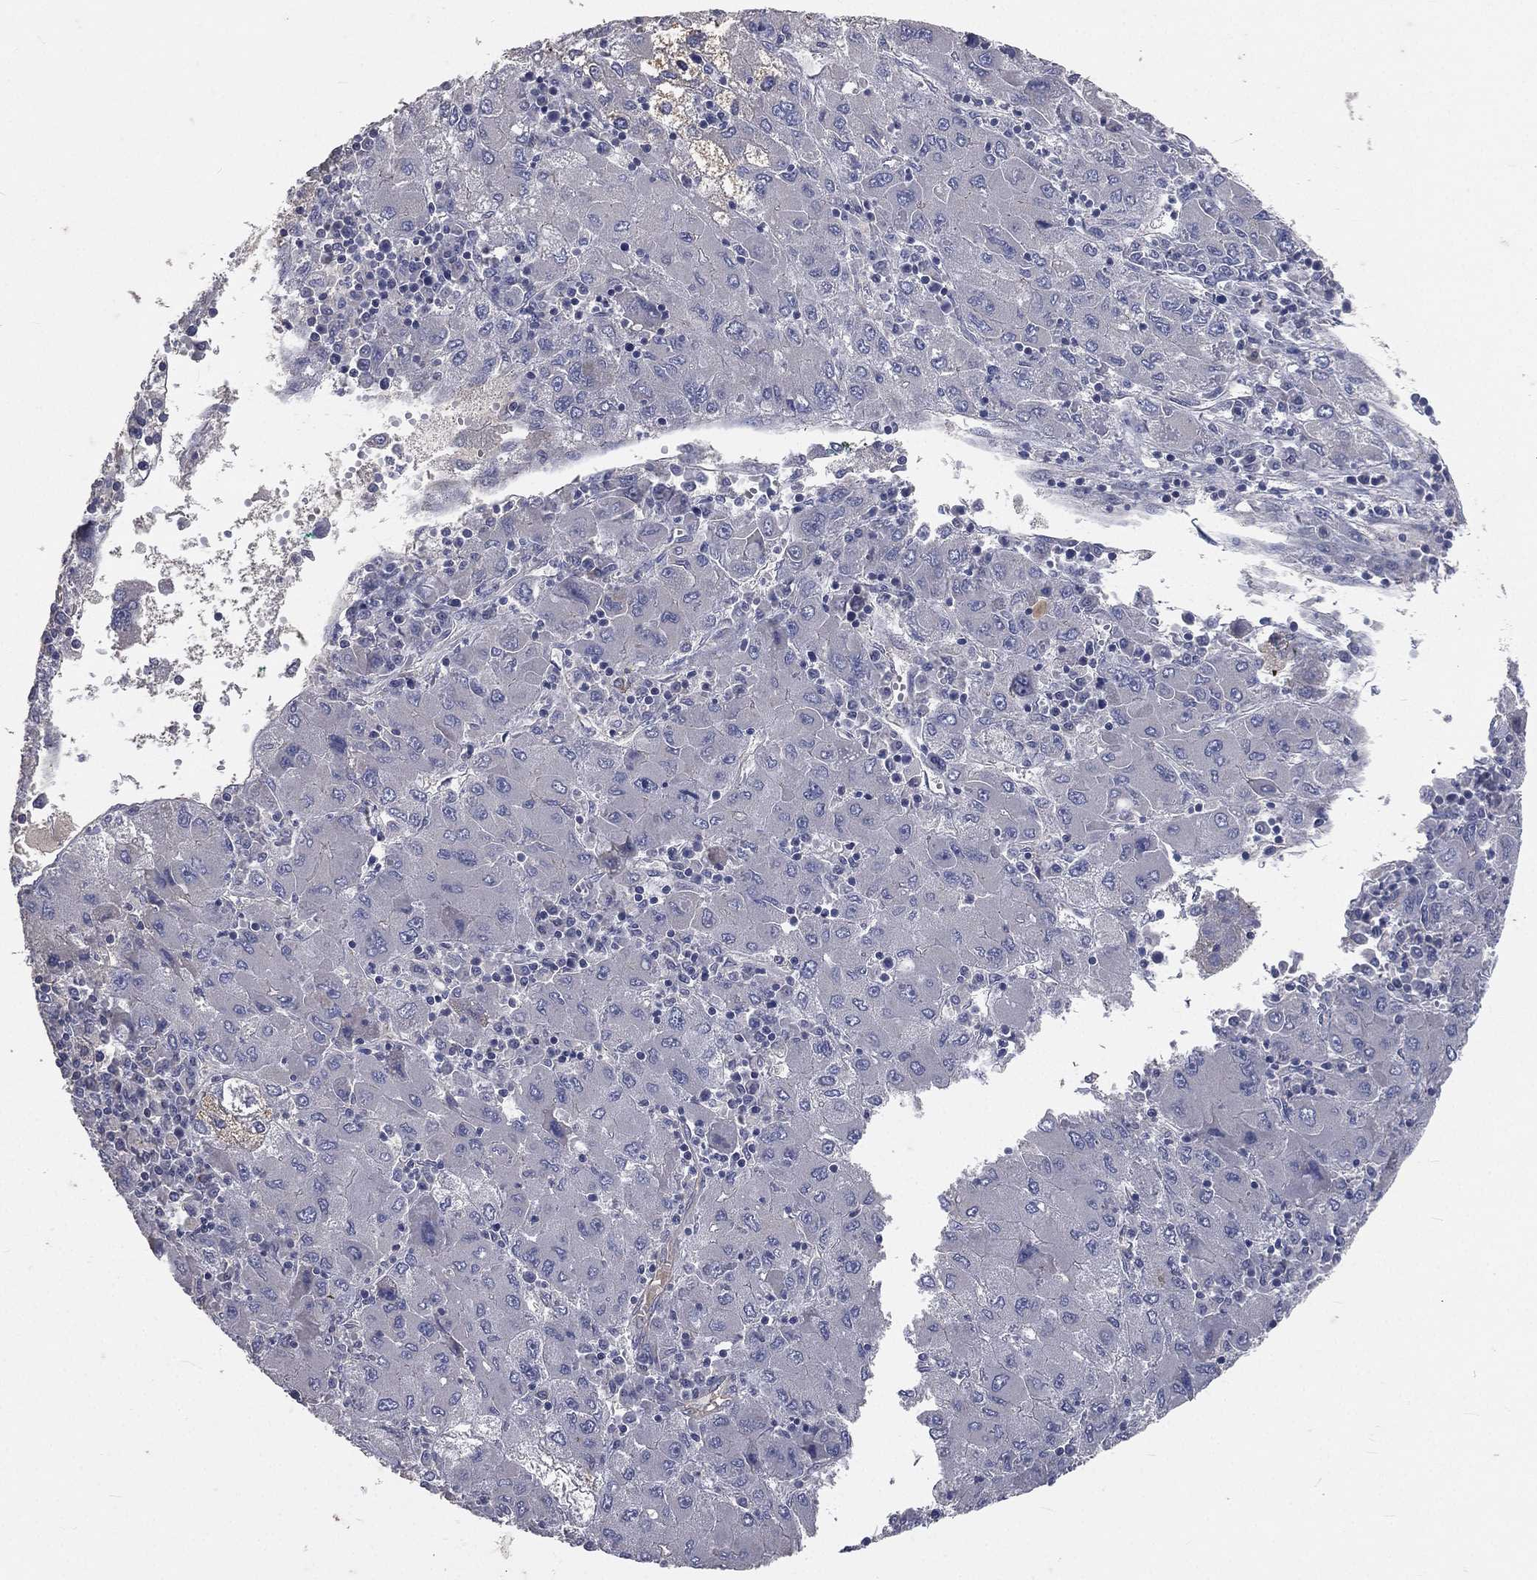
{"staining": {"intensity": "negative", "quantity": "none", "location": "none"}, "tissue": "liver cancer", "cell_type": "Tumor cells", "image_type": "cancer", "snomed": [{"axis": "morphology", "description": "Carcinoma, Hepatocellular, NOS"}, {"axis": "topography", "description": "Liver"}], "caption": "Immunohistochemical staining of hepatocellular carcinoma (liver) displays no significant expression in tumor cells.", "gene": "CROCC", "patient": {"sex": "male", "age": 75}}